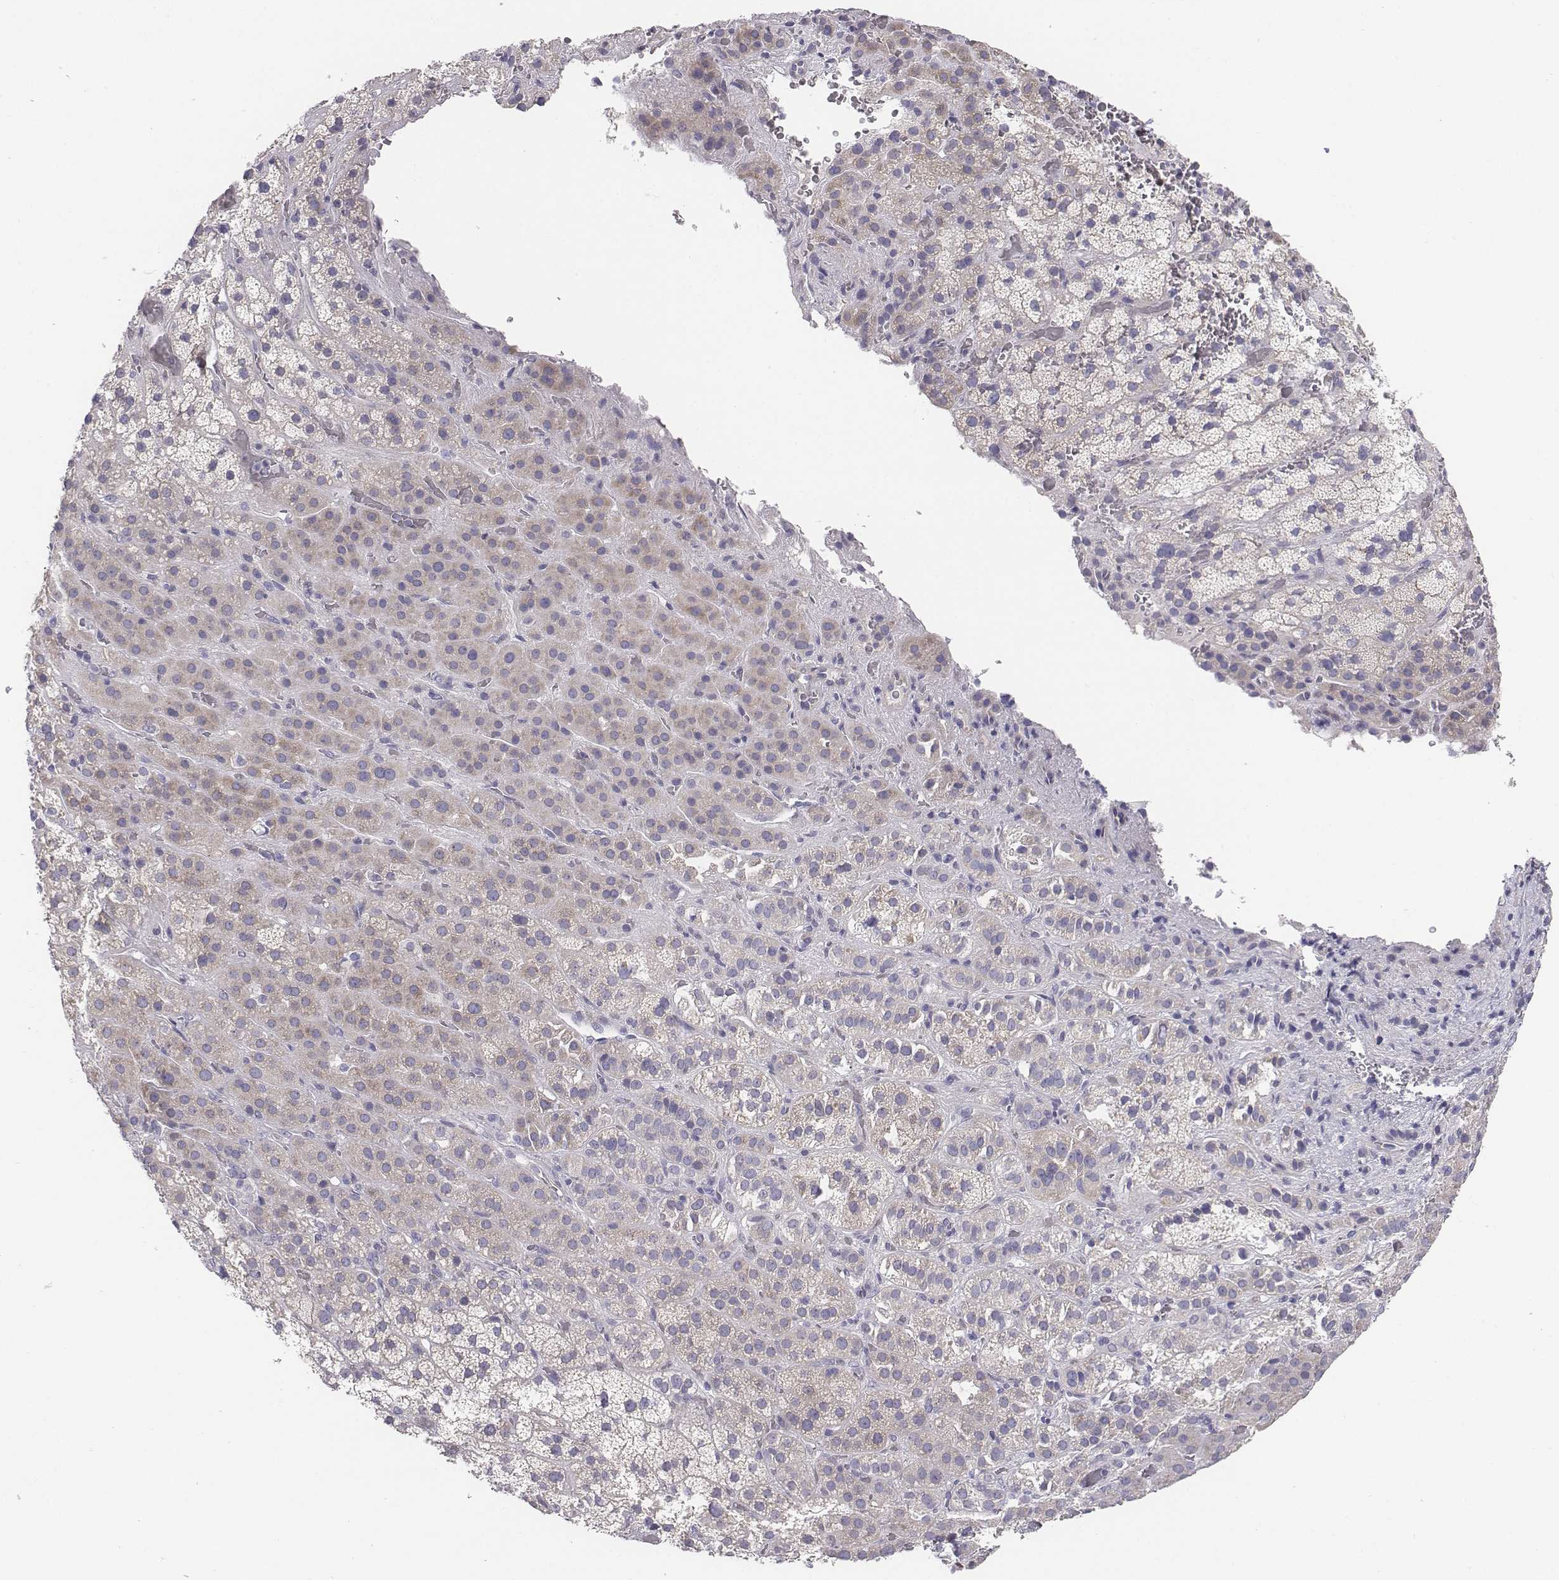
{"staining": {"intensity": "negative", "quantity": "none", "location": "none"}, "tissue": "adrenal gland", "cell_type": "Glandular cells", "image_type": "normal", "snomed": [{"axis": "morphology", "description": "Normal tissue, NOS"}, {"axis": "topography", "description": "Adrenal gland"}], "caption": "Human adrenal gland stained for a protein using immunohistochemistry shows no staining in glandular cells.", "gene": "CHST14", "patient": {"sex": "male", "age": 57}}